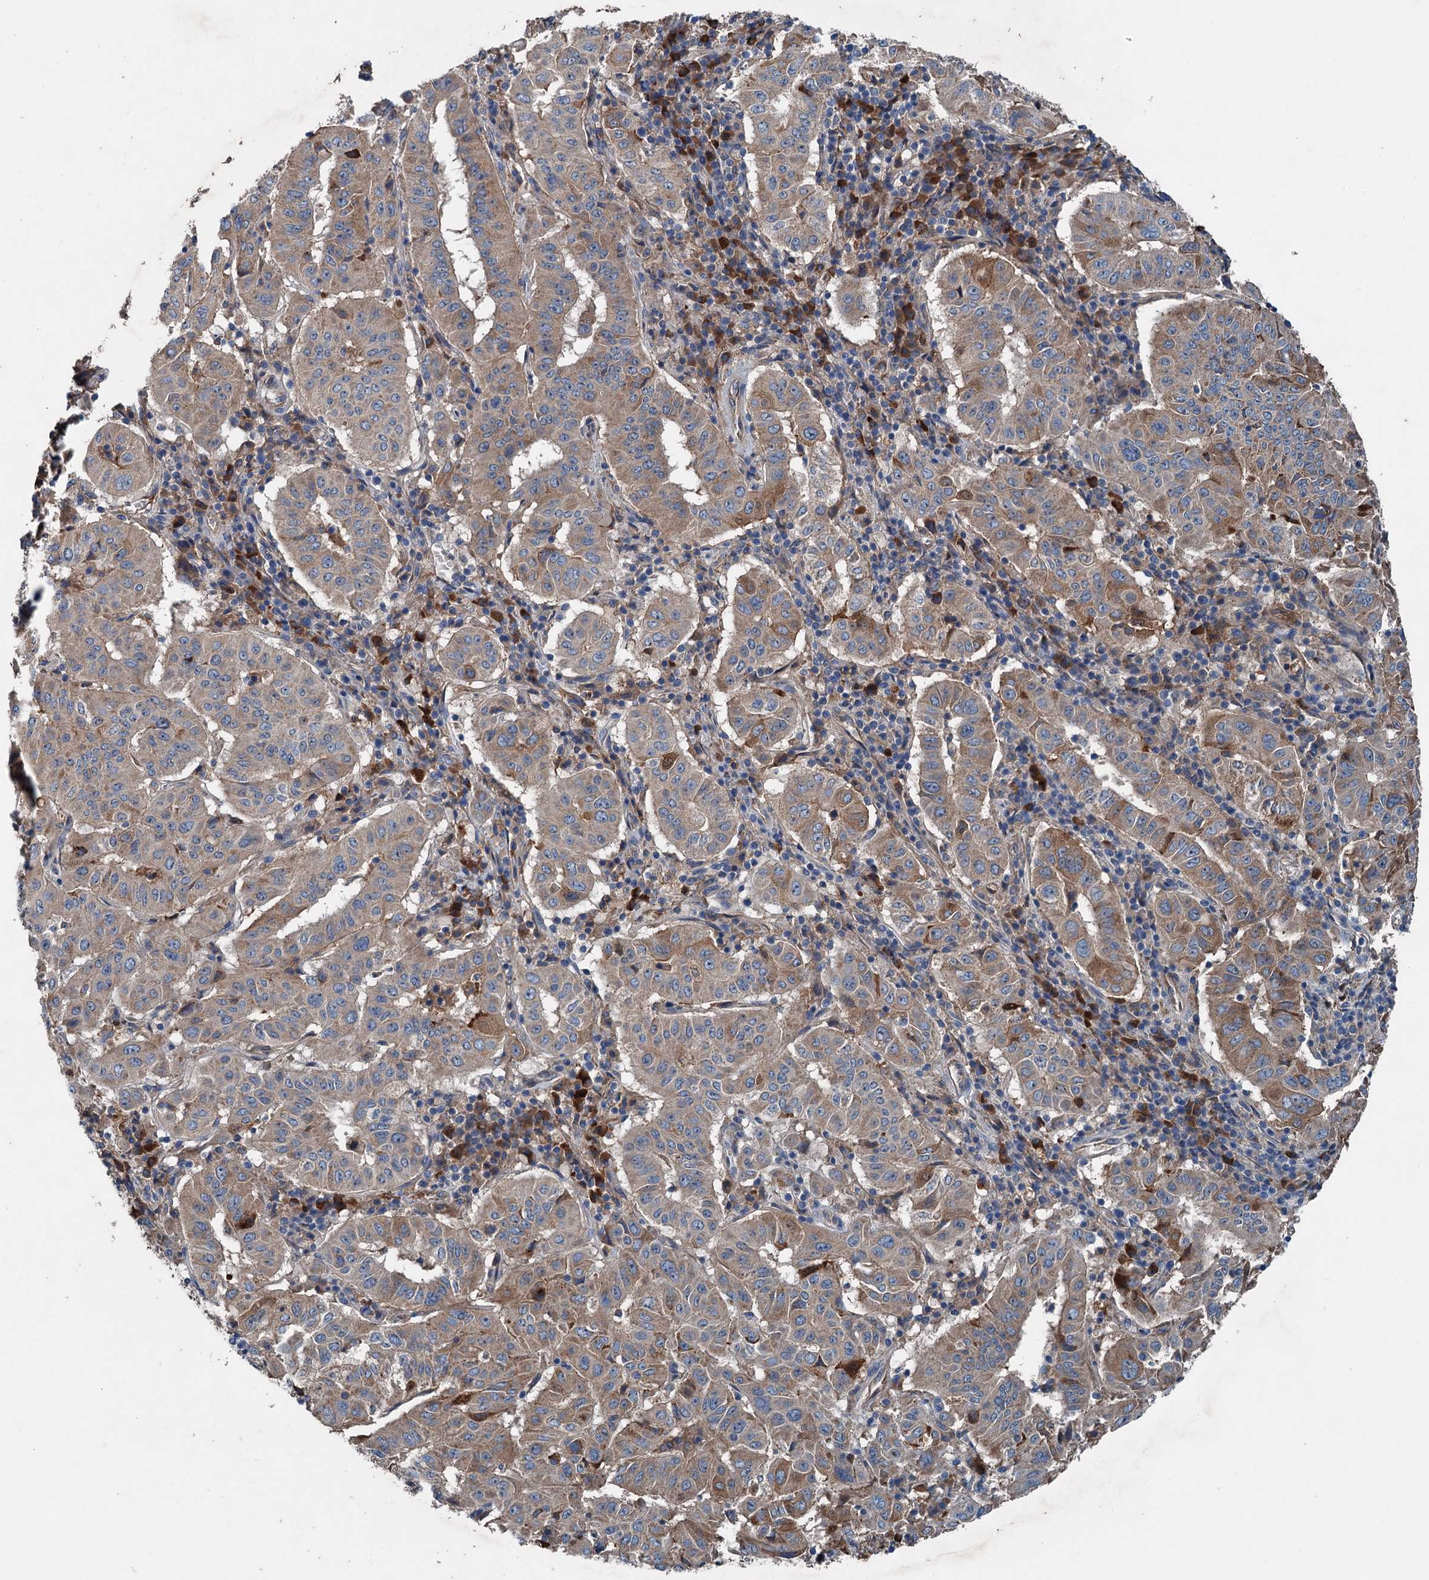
{"staining": {"intensity": "moderate", "quantity": "25%-75%", "location": "cytoplasmic/membranous"}, "tissue": "pancreatic cancer", "cell_type": "Tumor cells", "image_type": "cancer", "snomed": [{"axis": "morphology", "description": "Adenocarcinoma, NOS"}, {"axis": "topography", "description": "Pancreas"}], "caption": "IHC (DAB (3,3'-diaminobenzidine)) staining of human pancreatic cancer demonstrates moderate cytoplasmic/membranous protein staining in approximately 25%-75% of tumor cells.", "gene": "PDSS1", "patient": {"sex": "male", "age": 63}}